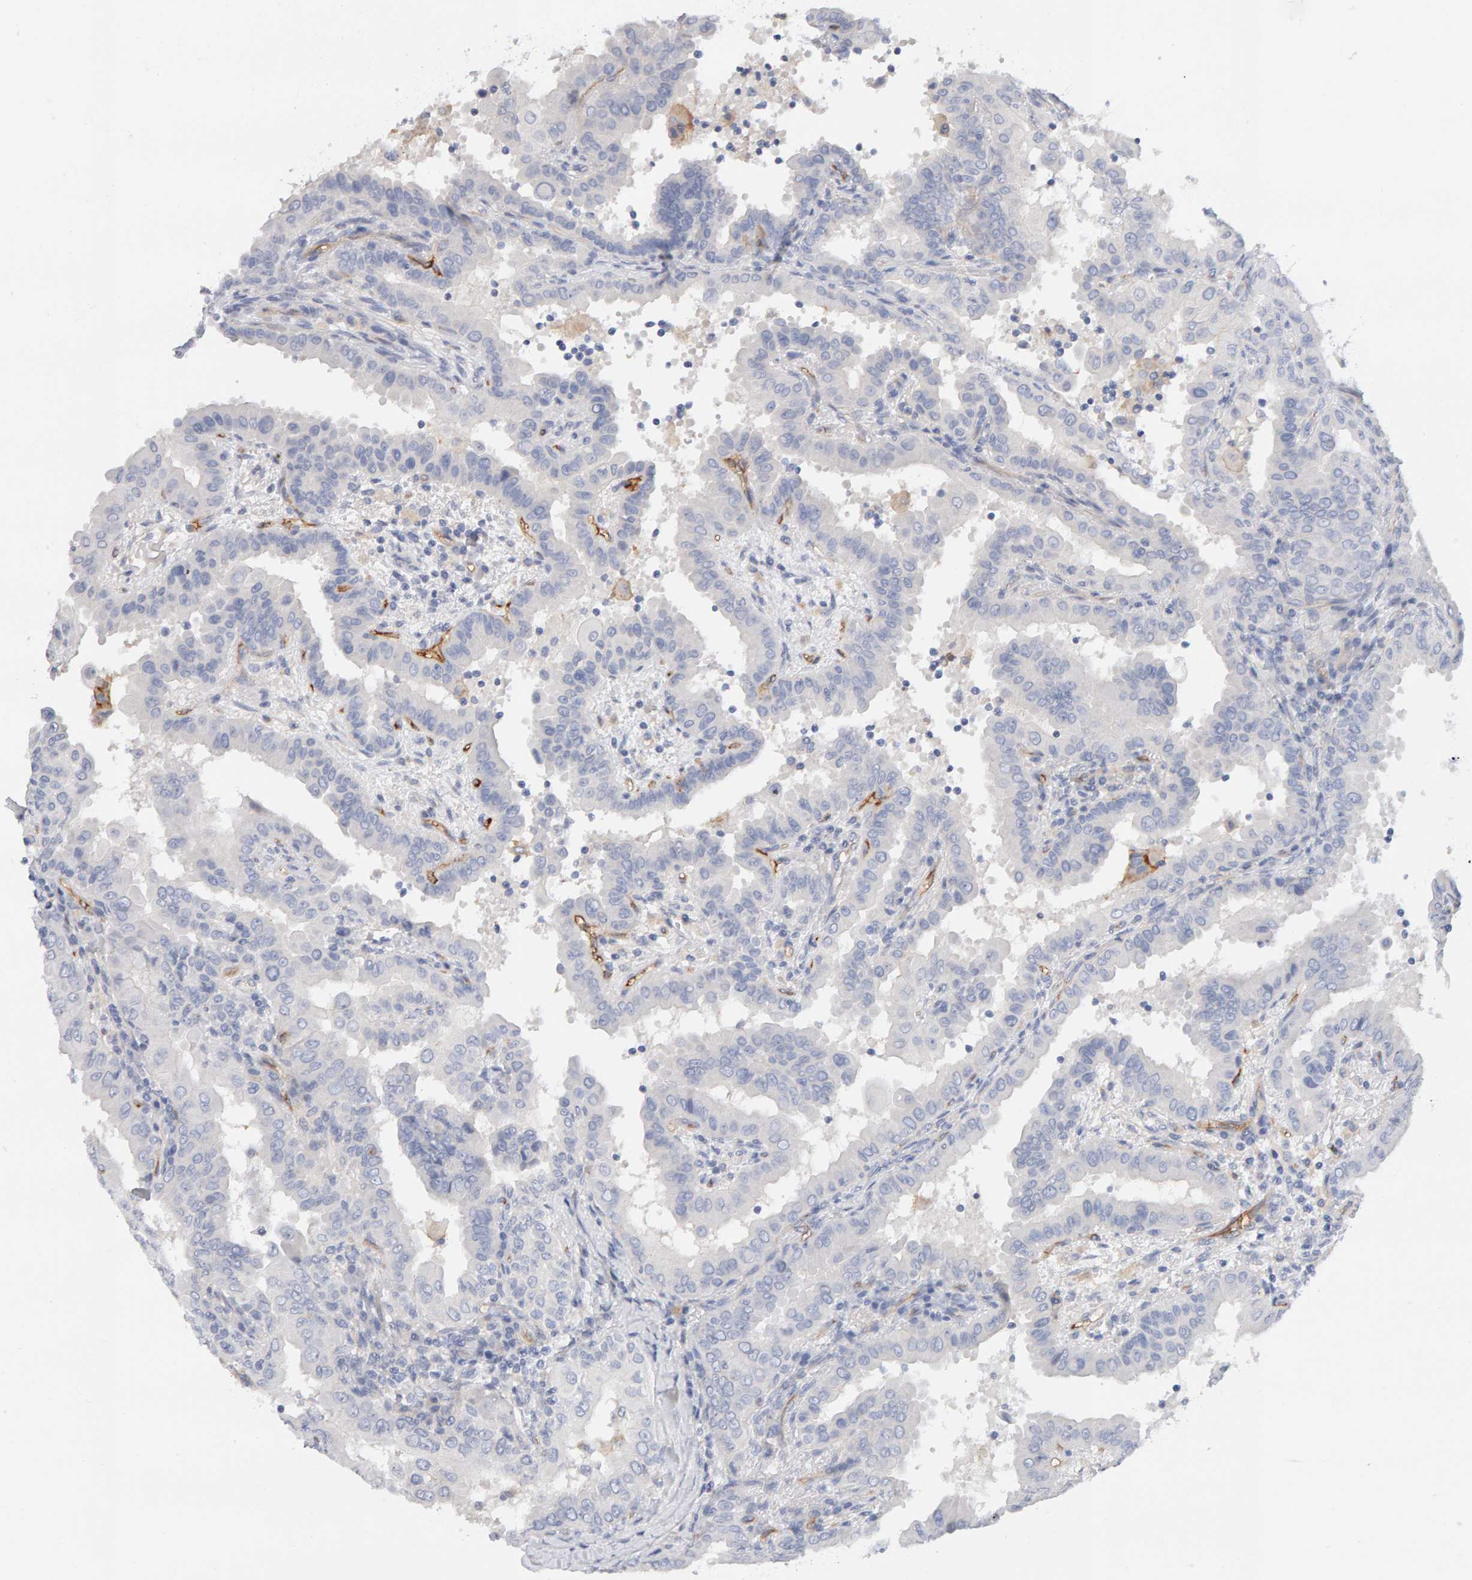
{"staining": {"intensity": "negative", "quantity": "none", "location": "none"}, "tissue": "thyroid cancer", "cell_type": "Tumor cells", "image_type": "cancer", "snomed": [{"axis": "morphology", "description": "Papillary adenocarcinoma, NOS"}, {"axis": "topography", "description": "Thyroid gland"}], "caption": "This is an immunohistochemistry micrograph of human thyroid cancer. There is no expression in tumor cells.", "gene": "METRNL", "patient": {"sex": "male", "age": 33}}